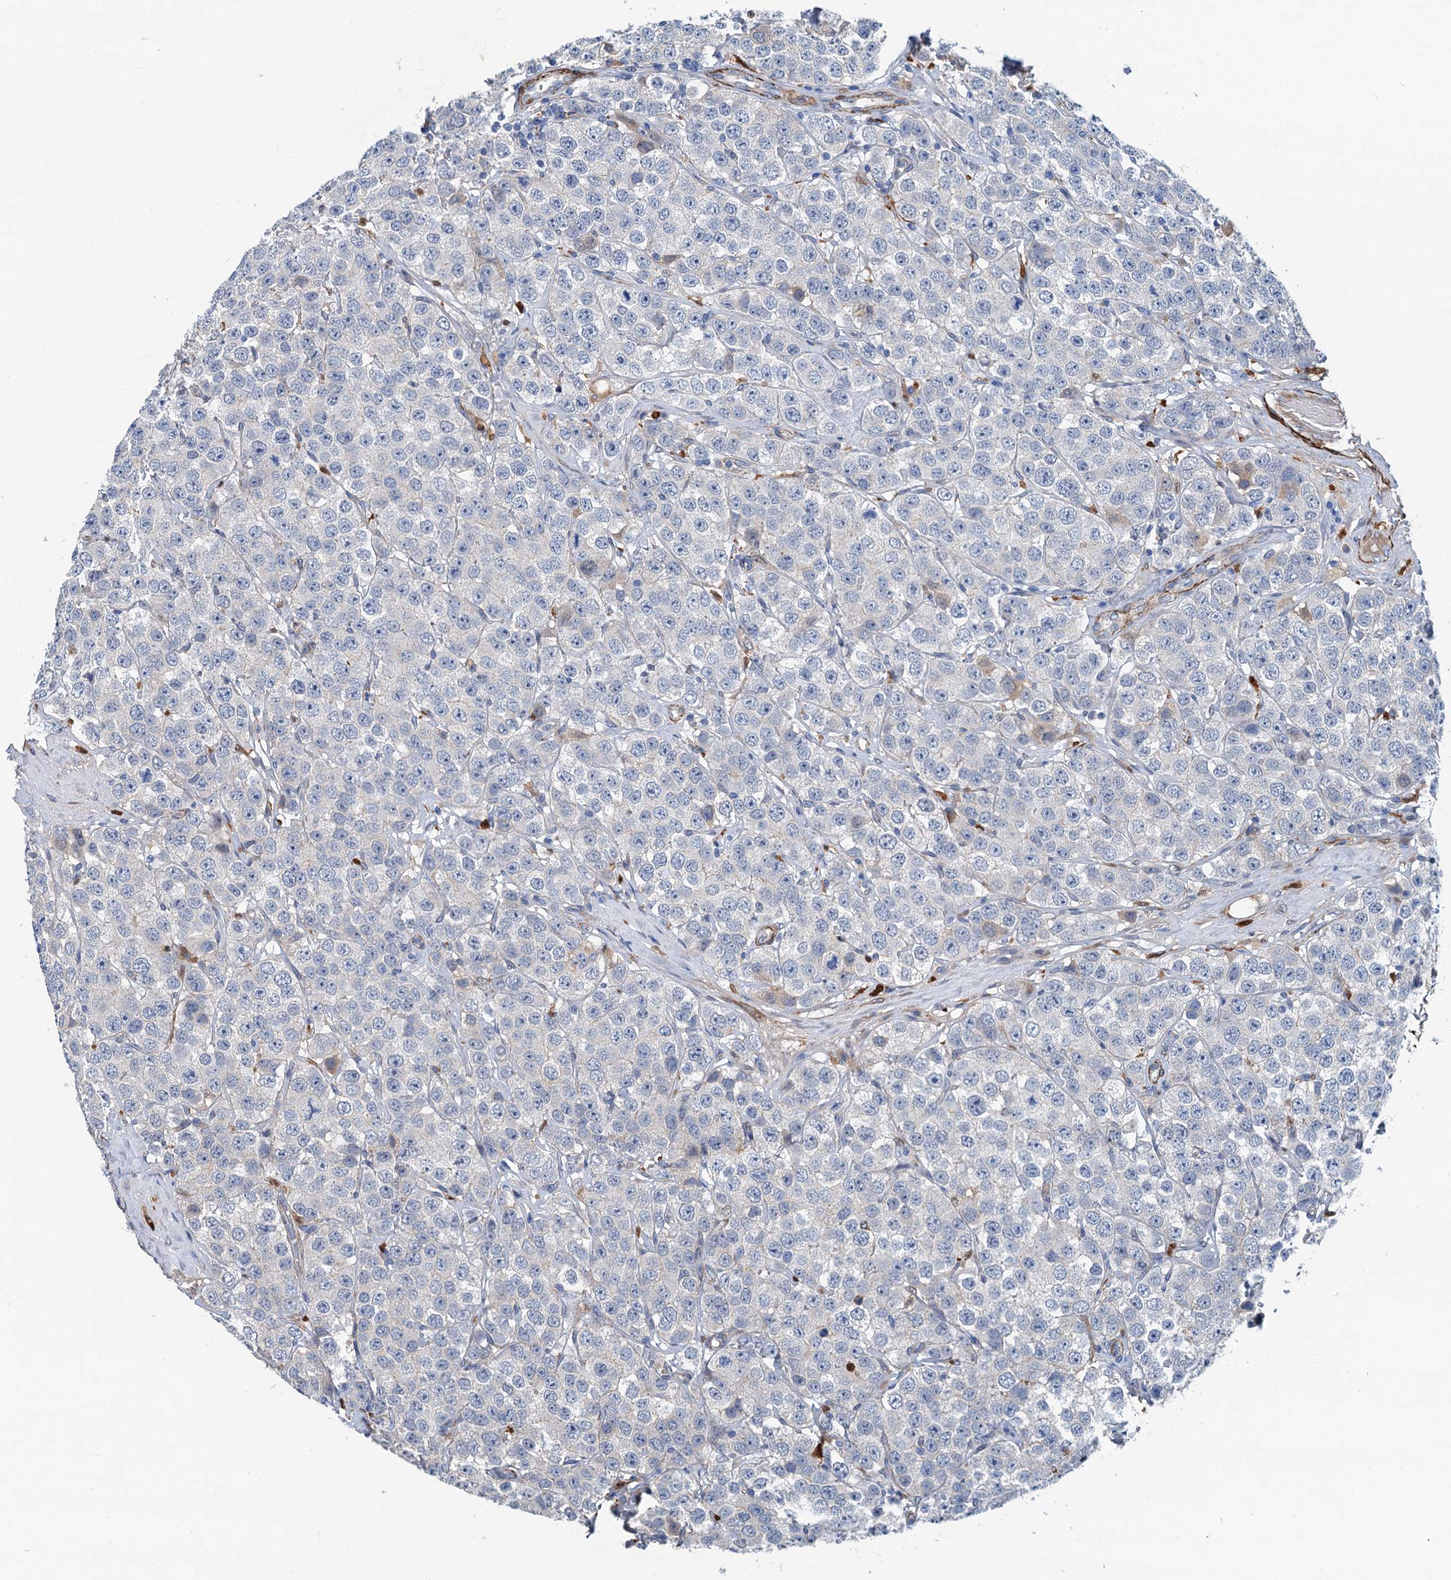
{"staining": {"intensity": "negative", "quantity": "none", "location": "none"}, "tissue": "testis cancer", "cell_type": "Tumor cells", "image_type": "cancer", "snomed": [{"axis": "morphology", "description": "Seminoma, NOS"}, {"axis": "topography", "description": "Testis"}], "caption": "There is no significant positivity in tumor cells of testis cancer (seminoma).", "gene": "CSTPP1", "patient": {"sex": "male", "age": 28}}